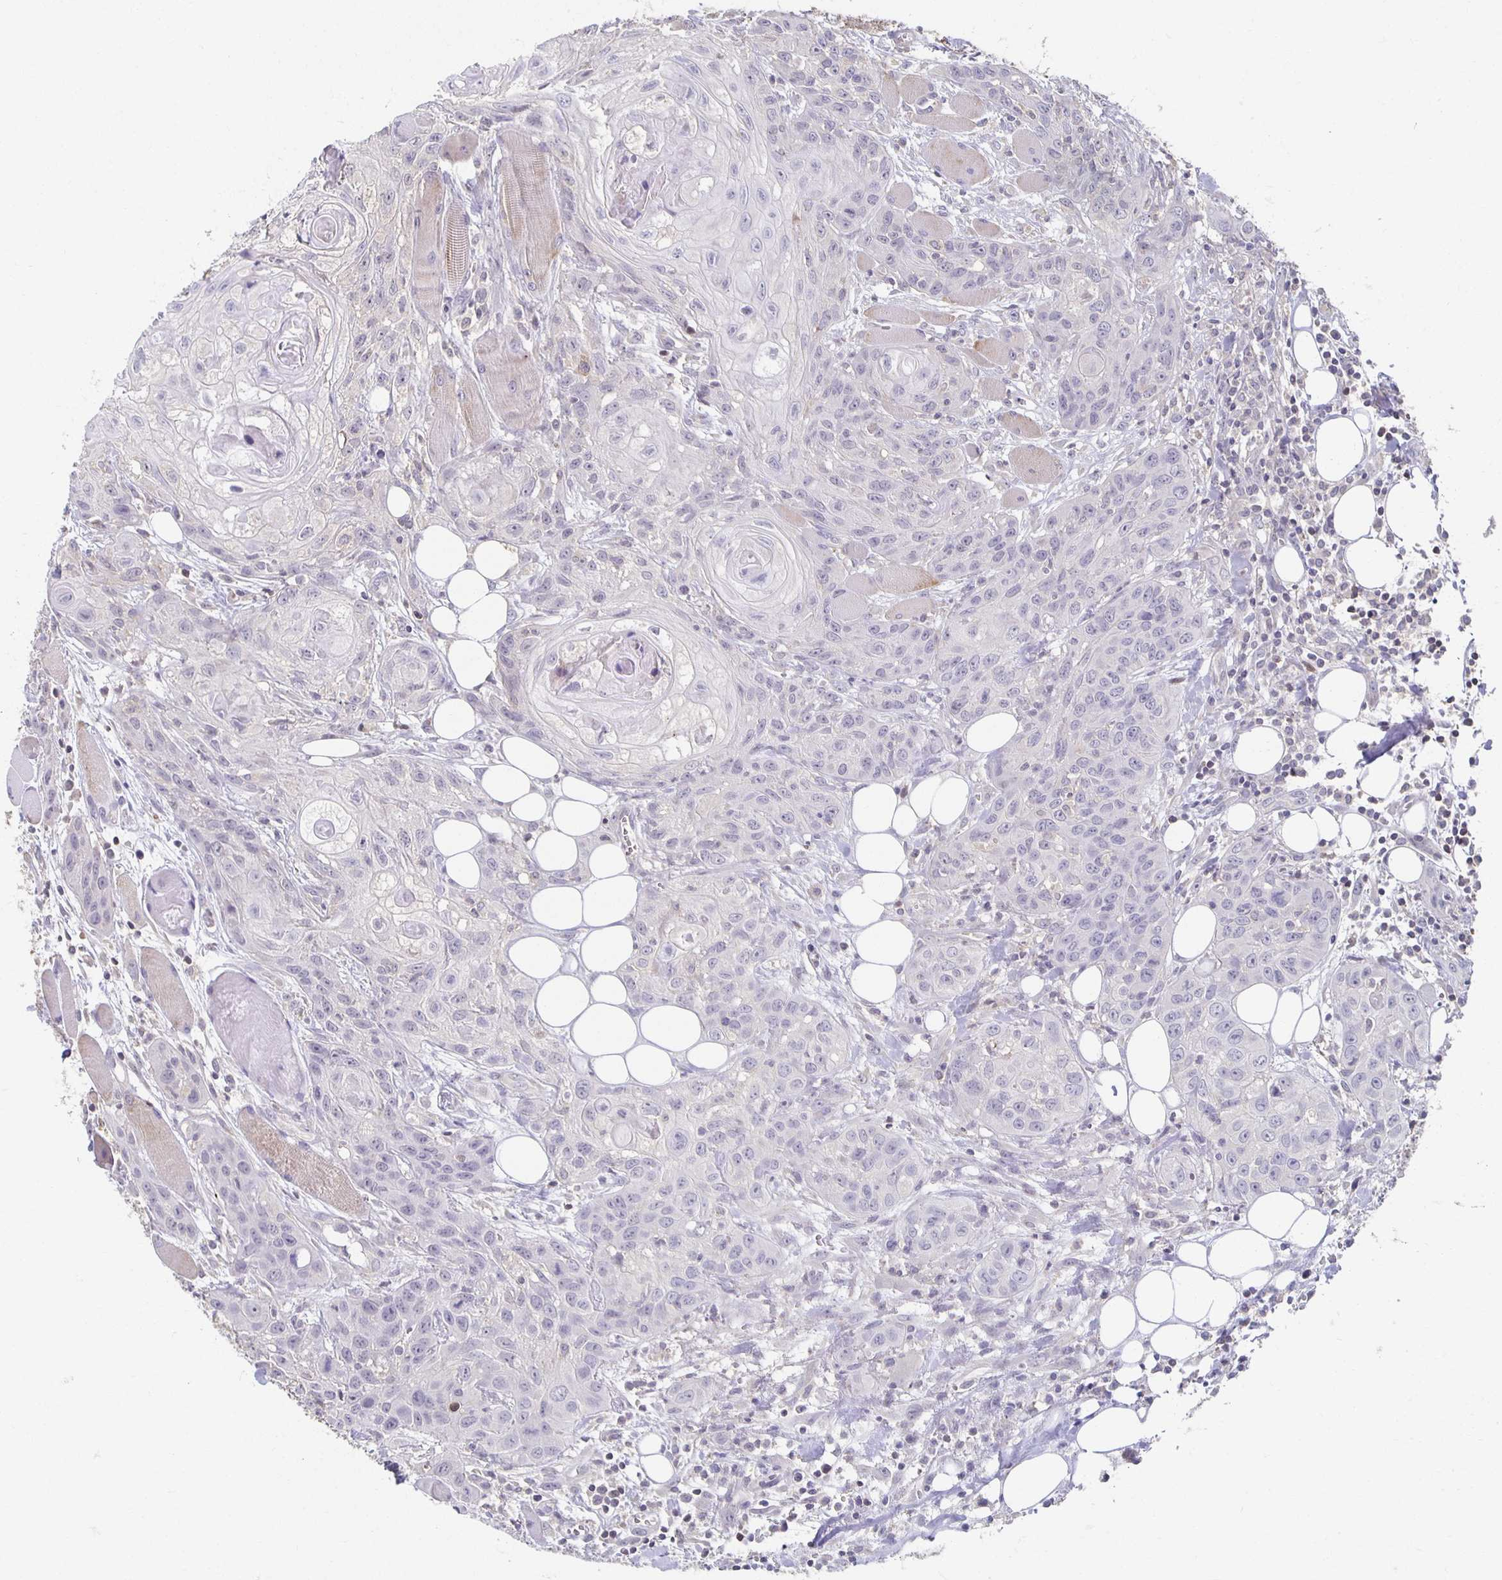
{"staining": {"intensity": "negative", "quantity": "none", "location": "none"}, "tissue": "head and neck cancer", "cell_type": "Tumor cells", "image_type": "cancer", "snomed": [{"axis": "morphology", "description": "Squamous cell carcinoma, NOS"}, {"axis": "topography", "description": "Oral tissue"}, {"axis": "topography", "description": "Head-Neck"}], "caption": "This is a micrograph of immunohistochemistry (IHC) staining of head and neck cancer, which shows no positivity in tumor cells.", "gene": "ZNF692", "patient": {"sex": "male", "age": 58}}